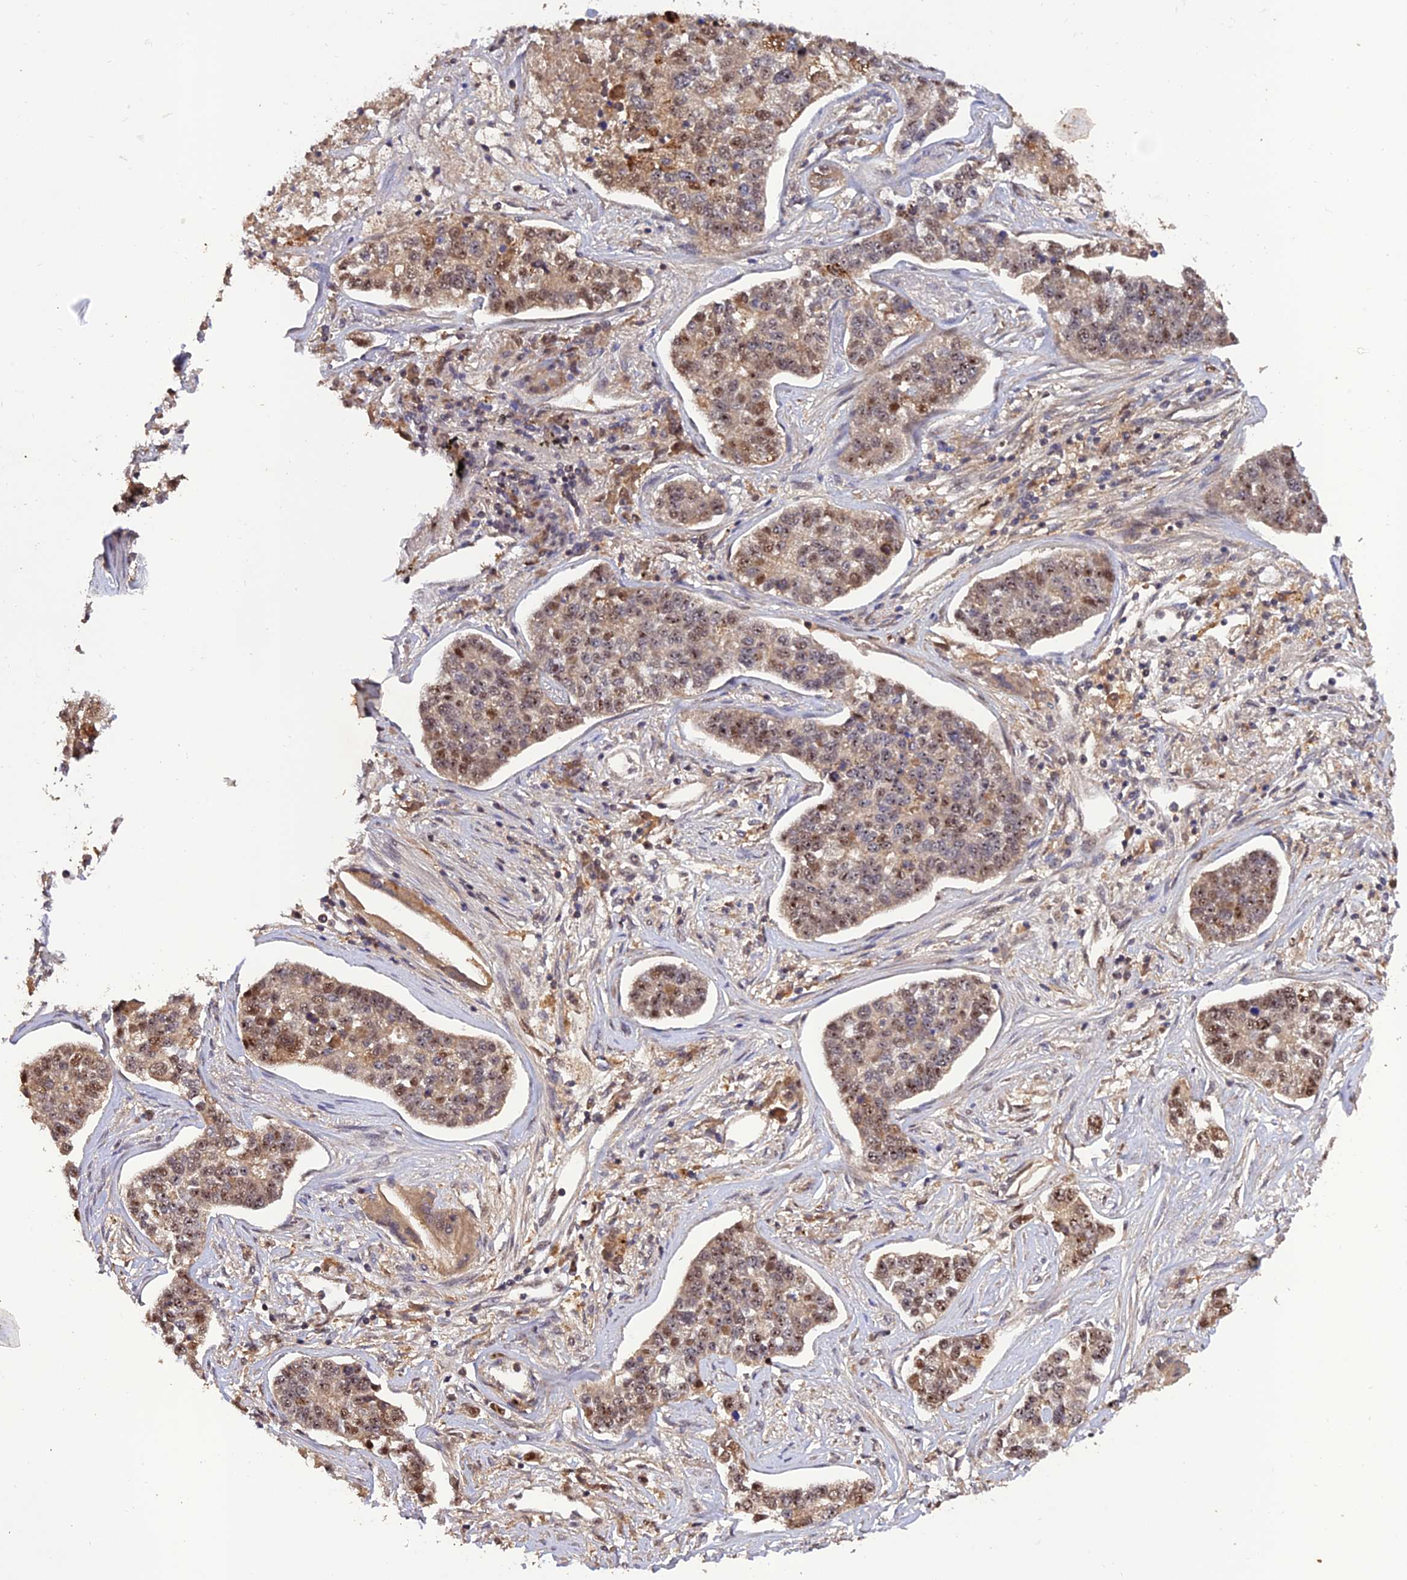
{"staining": {"intensity": "moderate", "quantity": ">75%", "location": "cytoplasmic/membranous"}, "tissue": "lung cancer", "cell_type": "Tumor cells", "image_type": "cancer", "snomed": [{"axis": "morphology", "description": "Adenocarcinoma, NOS"}, {"axis": "topography", "description": "Lung"}], "caption": "Immunohistochemical staining of lung cancer shows medium levels of moderate cytoplasmic/membranous staining in approximately >75% of tumor cells.", "gene": "REV1", "patient": {"sex": "male", "age": 49}}